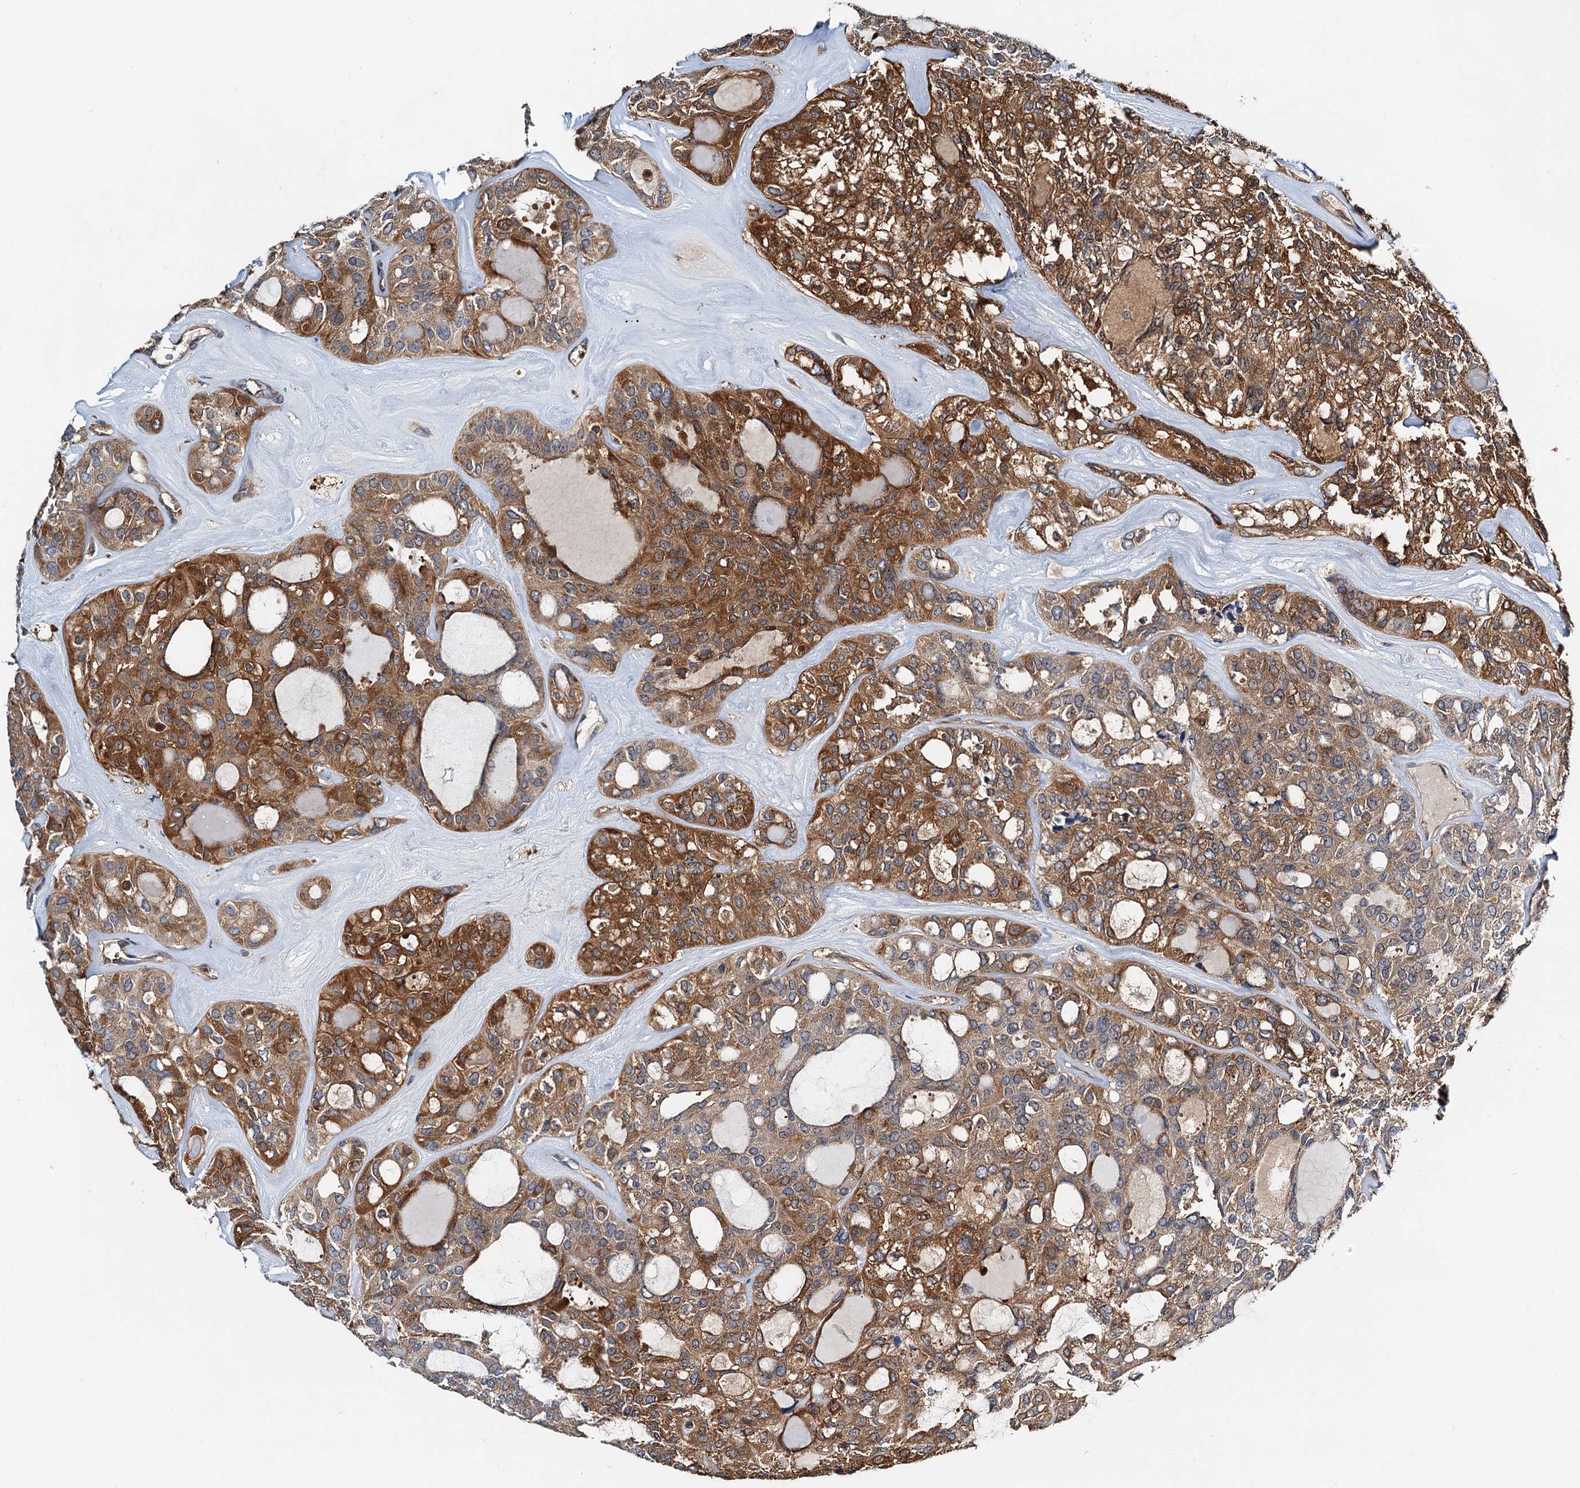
{"staining": {"intensity": "strong", "quantity": "25%-75%", "location": "cytoplasmic/membranous"}, "tissue": "thyroid cancer", "cell_type": "Tumor cells", "image_type": "cancer", "snomed": [{"axis": "morphology", "description": "Follicular adenoma carcinoma, NOS"}, {"axis": "topography", "description": "Thyroid gland"}], "caption": "The histopathology image shows immunohistochemical staining of follicular adenoma carcinoma (thyroid). There is strong cytoplasmic/membranous staining is present in approximately 25%-75% of tumor cells.", "gene": "USP6NL", "patient": {"sex": "male", "age": 75}}